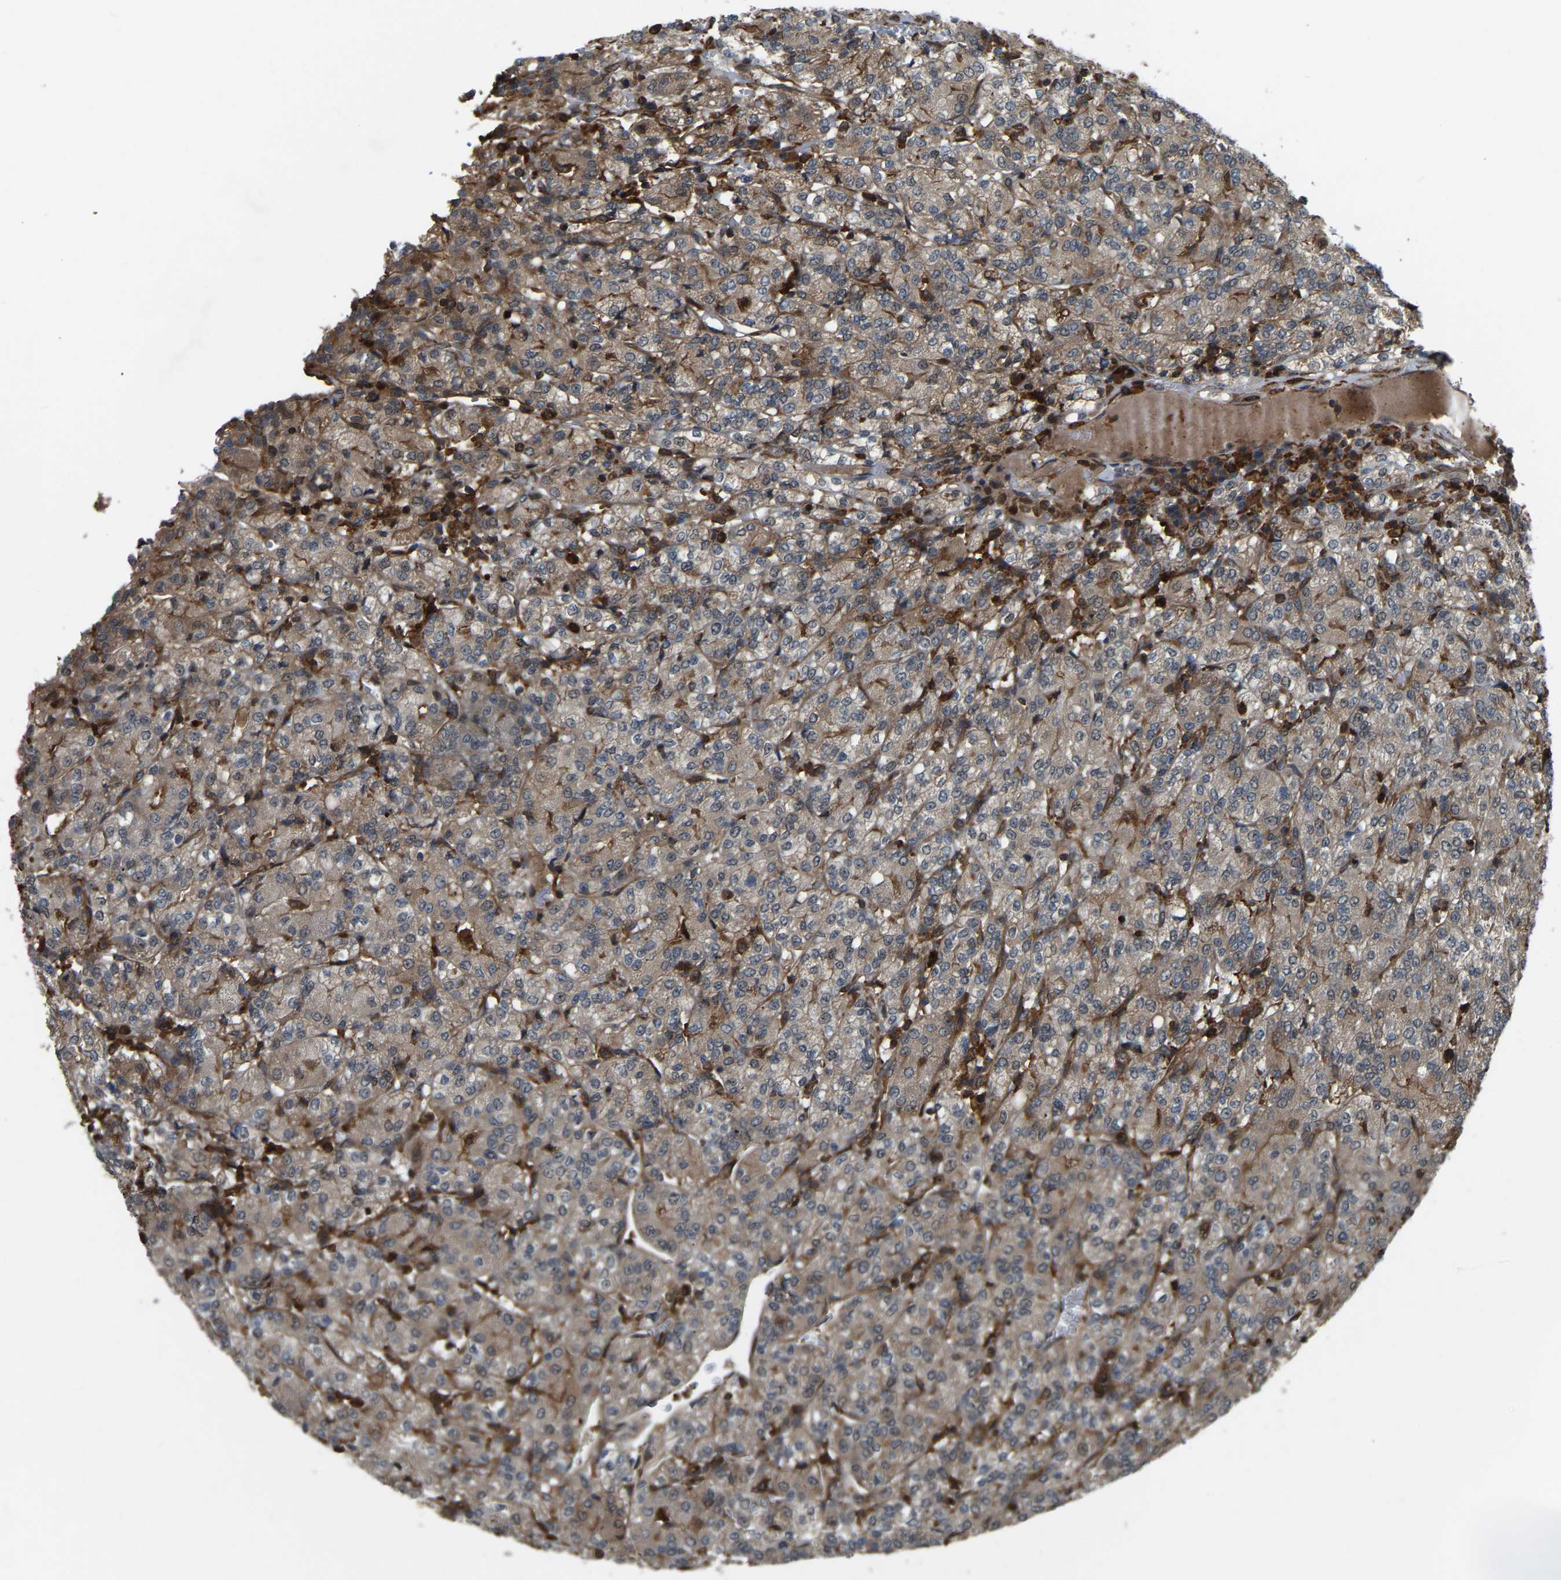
{"staining": {"intensity": "moderate", "quantity": ">75%", "location": "cytoplasmic/membranous"}, "tissue": "renal cancer", "cell_type": "Tumor cells", "image_type": "cancer", "snomed": [{"axis": "morphology", "description": "Adenocarcinoma, NOS"}, {"axis": "topography", "description": "Kidney"}], "caption": "A brown stain shows moderate cytoplasmic/membranous expression of a protein in renal adenocarcinoma tumor cells.", "gene": "SAMD9L", "patient": {"sex": "male", "age": 77}}